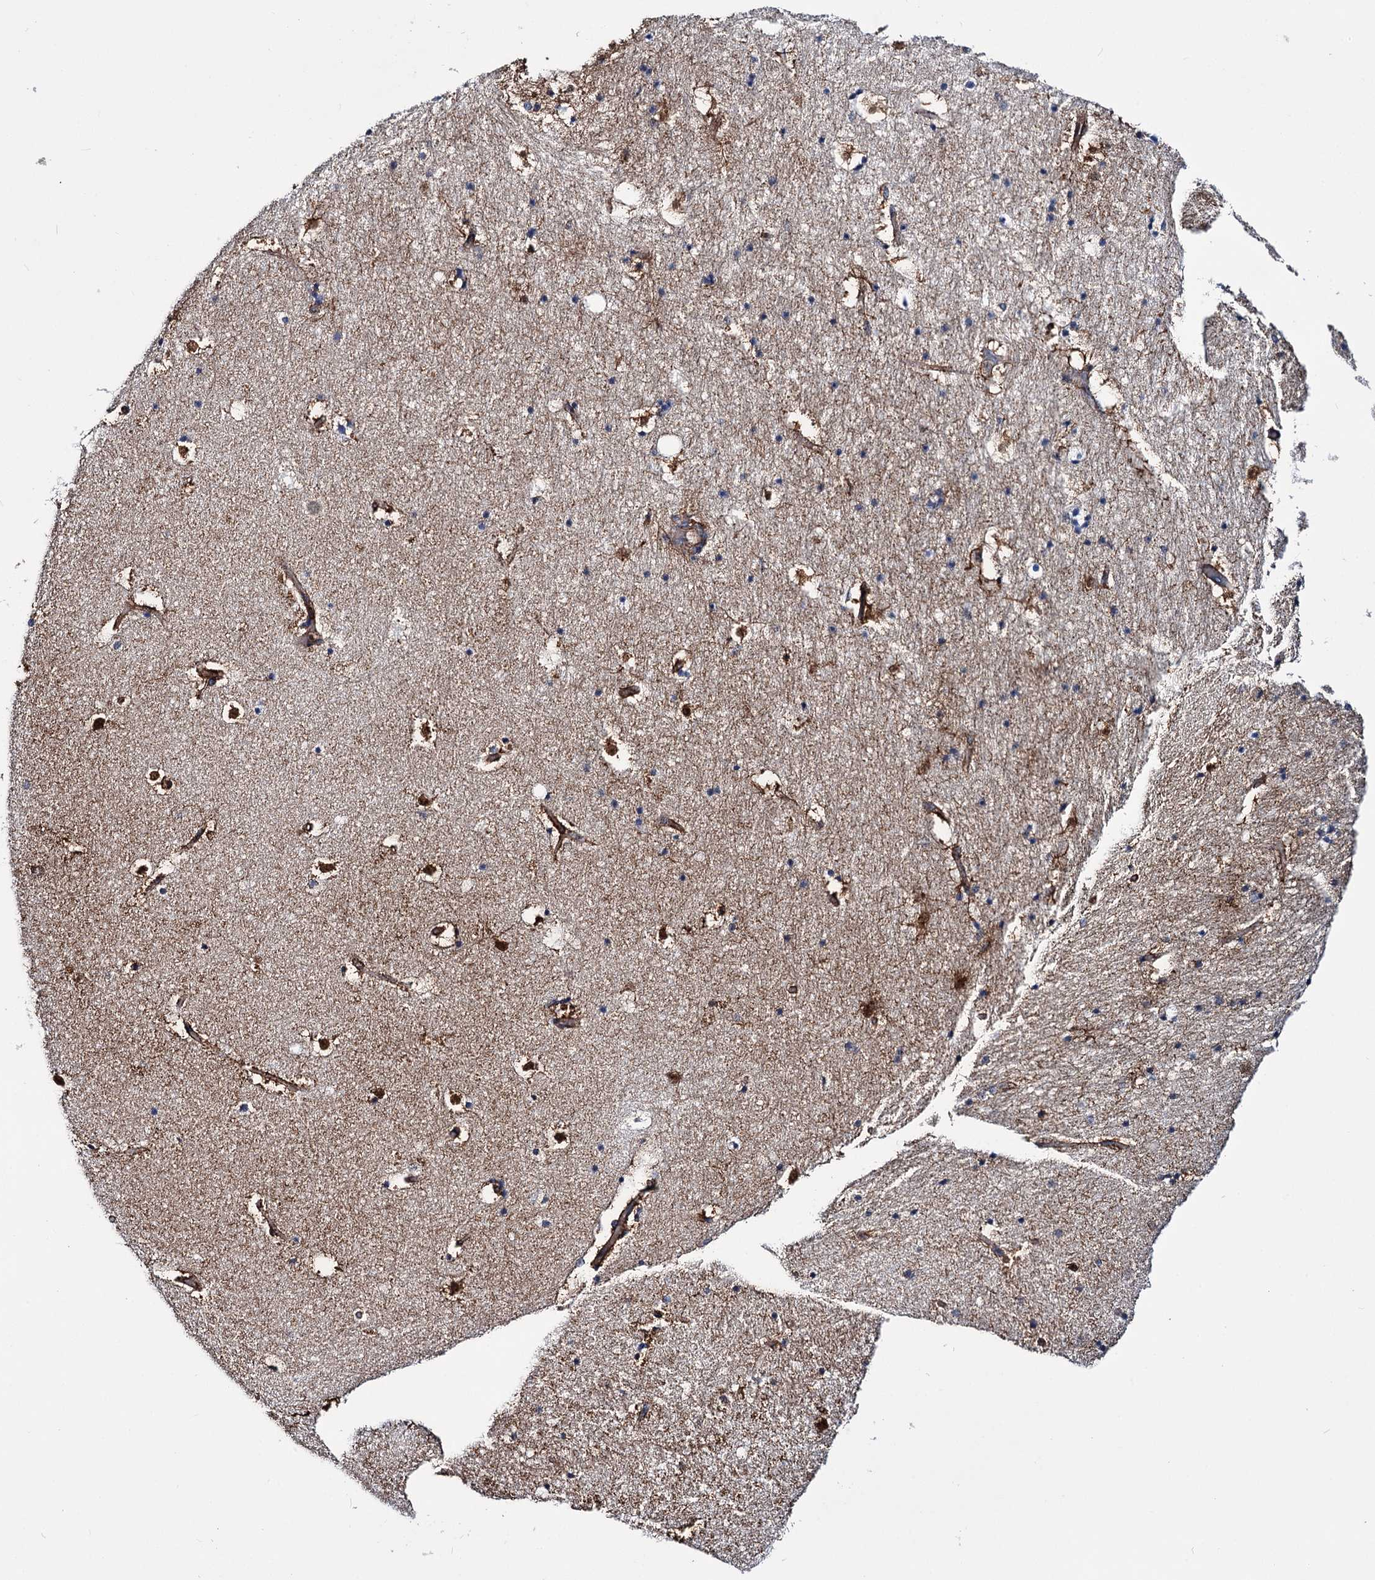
{"staining": {"intensity": "negative", "quantity": "none", "location": "none"}, "tissue": "hippocampus", "cell_type": "Glial cells", "image_type": "normal", "snomed": [{"axis": "morphology", "description": "Normal tissue, NOS"}, {"axis": "topography", "description": "Hippocampus"}], "caption": "The photomicrograph shows no staining of glial cells in normal hippocampus.", "gene": "DEF6", "patient": {"sex": "female", "age": 52}}